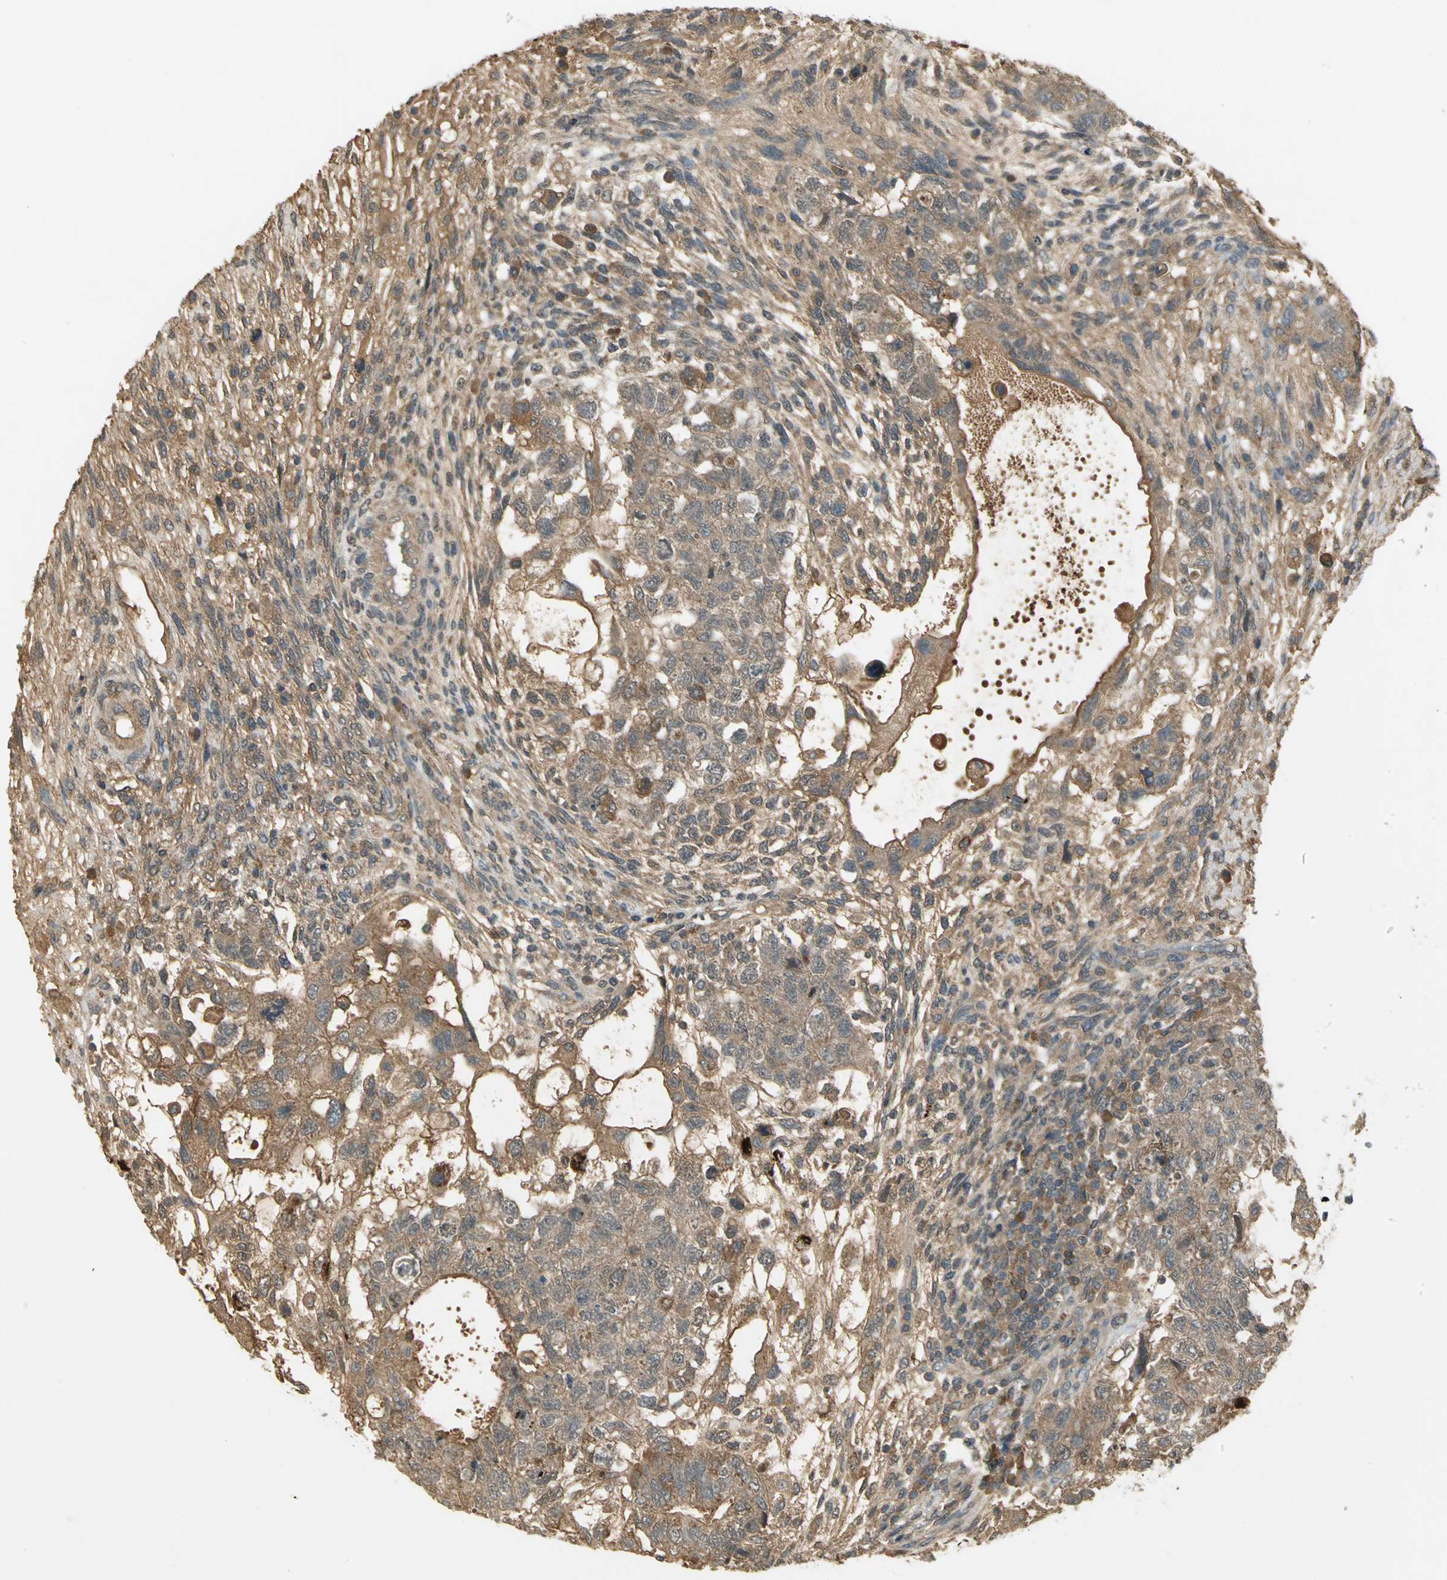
{"staining": {"intensity": "moderate", "quantity": ">75%", "location": "cytoplasmic/membranous"}, "tissue": "testis cancer", "cell_type": "Tumor cells", "image_type": "cancer", "snomed": [{"axis": "morphology", "description": "Normal tissue, NOS"}, {"axis": "morphology", "description": "Carcinoma, Embryonal, NOS"}, {"axis": "topography", "description": "Testis"}], "caption": "Immunohistochemical staining of testis embryonal carcinoma displays medium levels of moderate cytoplasmic/membranous protein positivity in approximately >75% of tumor cells.", "gene": "KEAP1", "patient": {"sex": "male", "age": 36}}